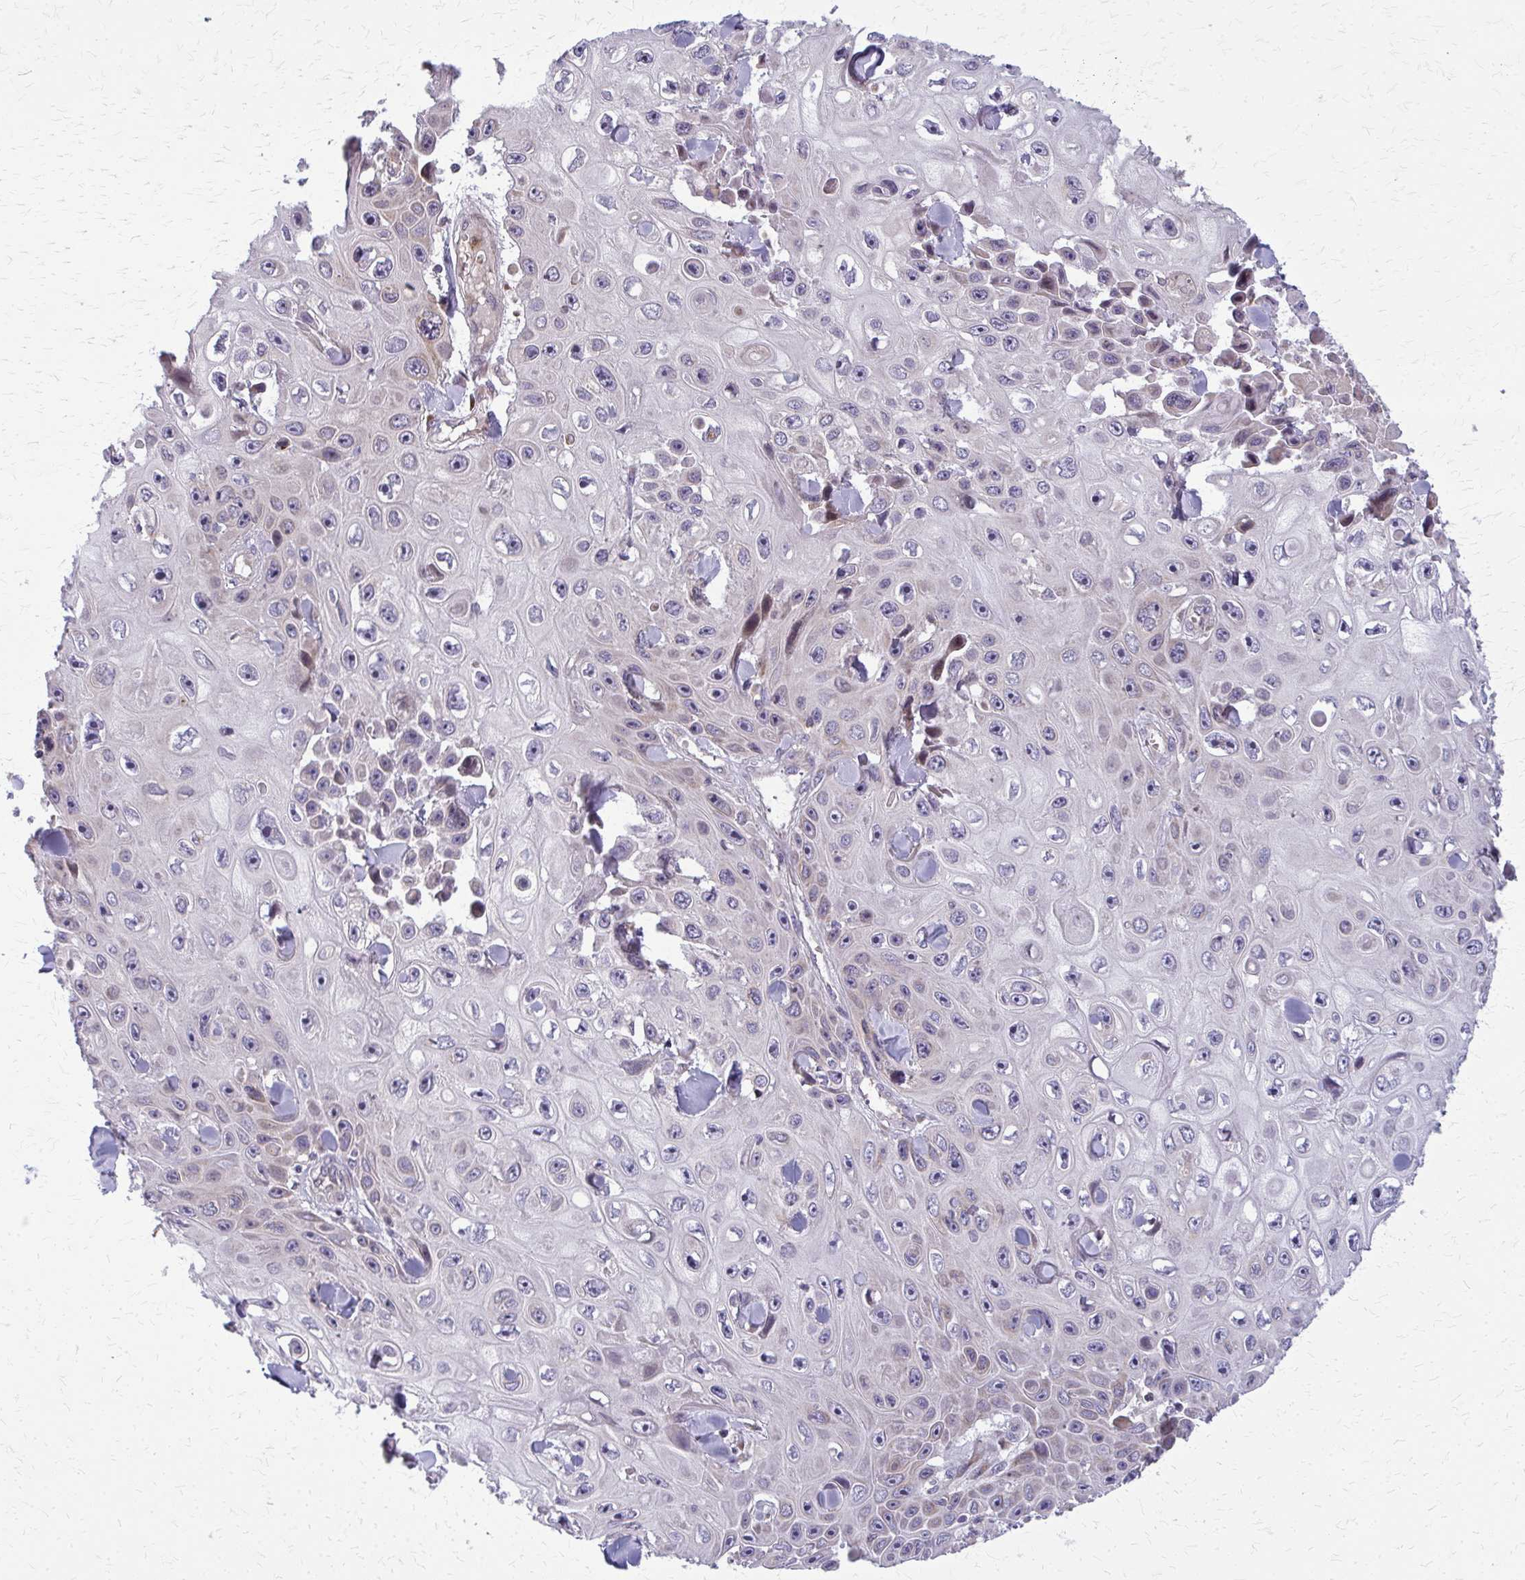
{"staining": {"intensity": "weak", "quantity": "<25%", "location": "cytoplasmic/membranous"}, "tissue": "skin cancer", "cell_type": "Tumor cells", "image_type": "cancer", "snomed": [{"axis": "morphology", "description": "Squamous cell carcinoma, NOS"}, {"axis": "topography", "description": "Skin"}], "caption": "Immunohistochemical staining of squamous cell carcinoma (skin) reveals no significant positivity in tumor cells.", "gene": "MCCC1", "patient": {"sex": "male", "age": 82}}